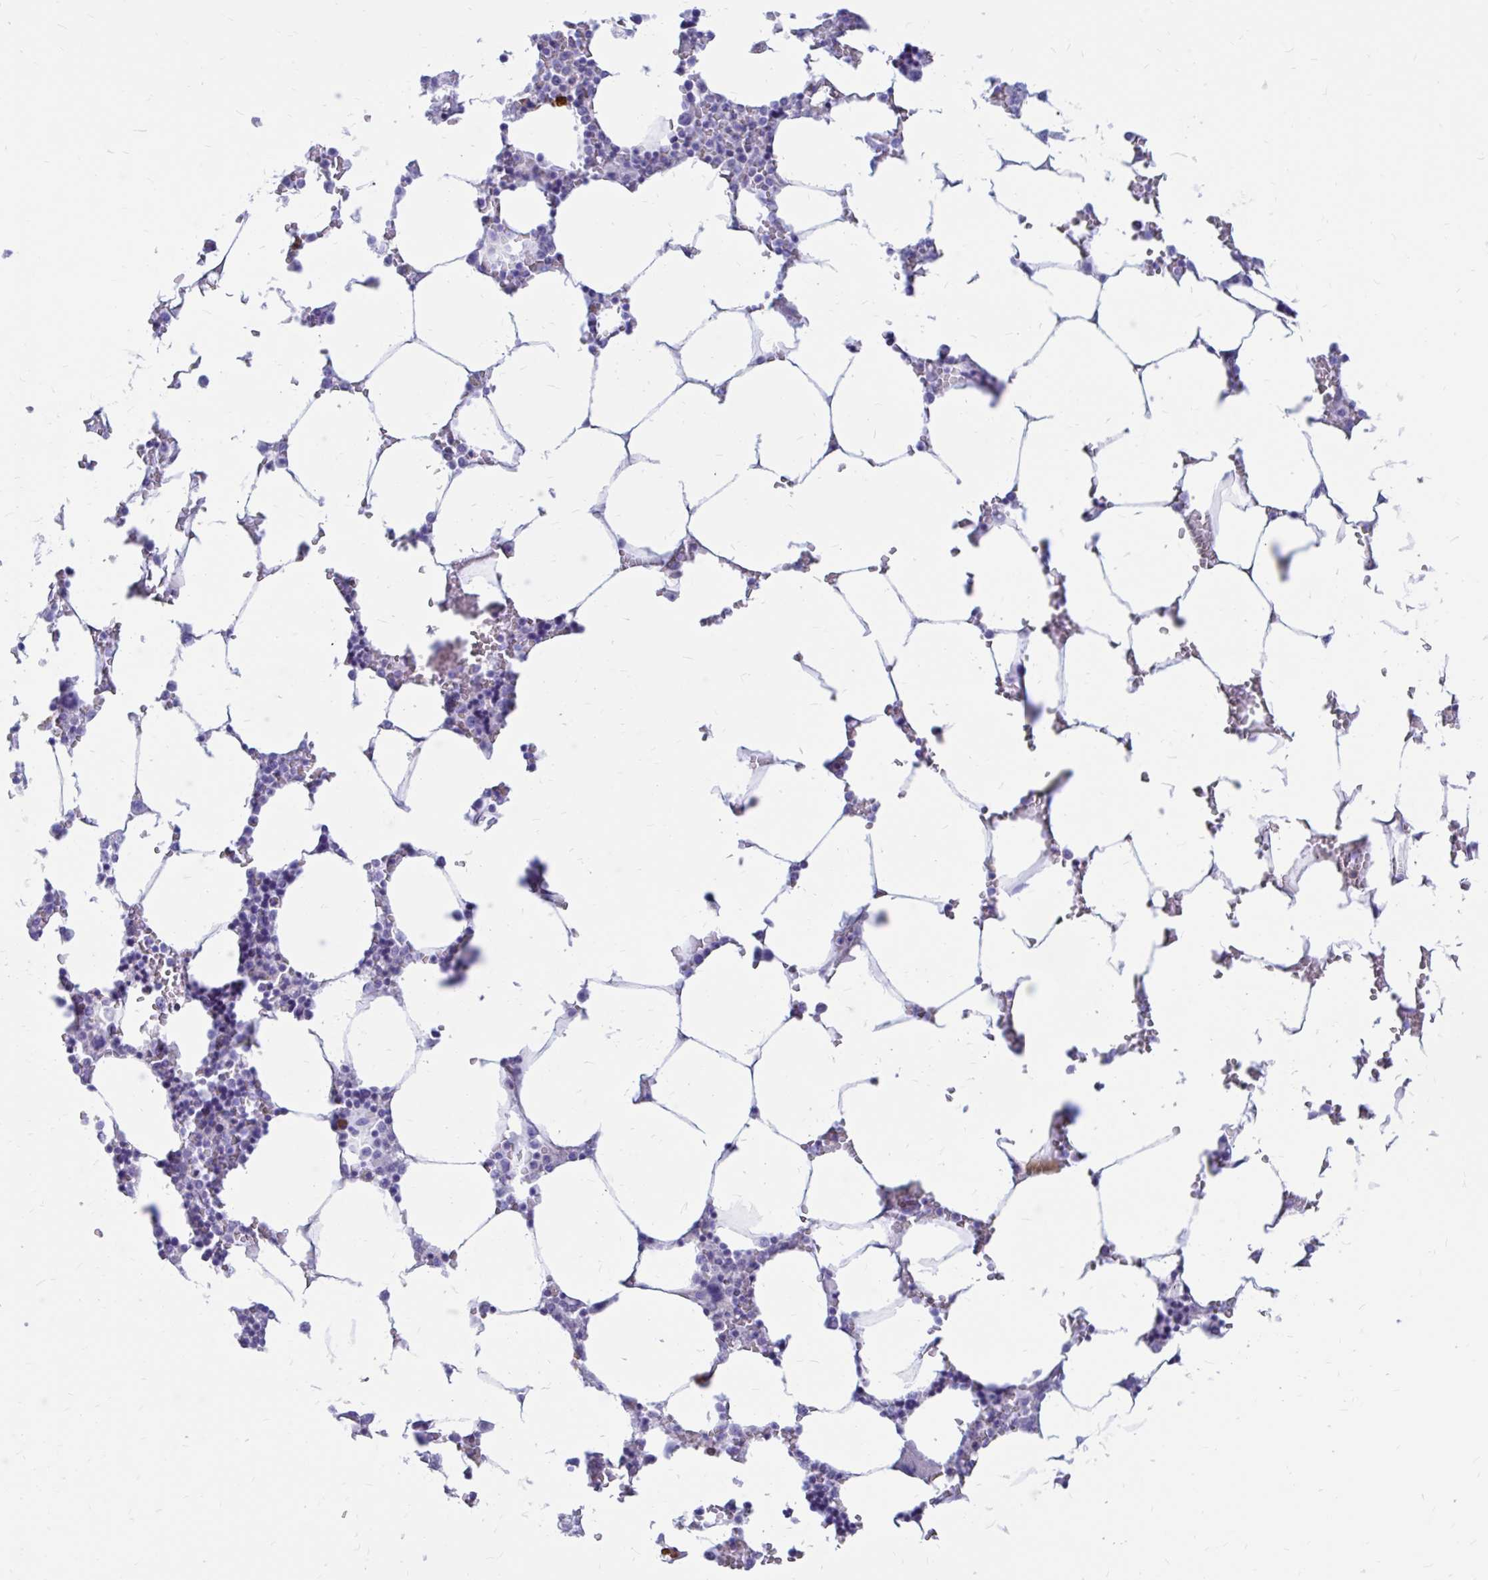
{"staining": {"intensity": "strong", "quantity": "<25%", "location": "cytoplasmic/membranous"}, "tissue": "bone marrow", "cell_type": "Hematopoietic cells", "image_type": "normal", "snomed": [{"axis": "morphology", "description": "Normal tissue, NOS"}, {"axis": "topography", "description": "Bone marrow"}], "caption": "IHC micrograph of benign bone marrow: human bone marrow stained using immunohistochemistry (IHC) demonstrates medium levels of strong protein expression localized specifically in the cytoplasmic/membranous of hematopoietic cells, appearing as a cytoplasmic/membranous brown color.", "gene": "IGSF5", "patient": {"sex": "male", "age": 64}}